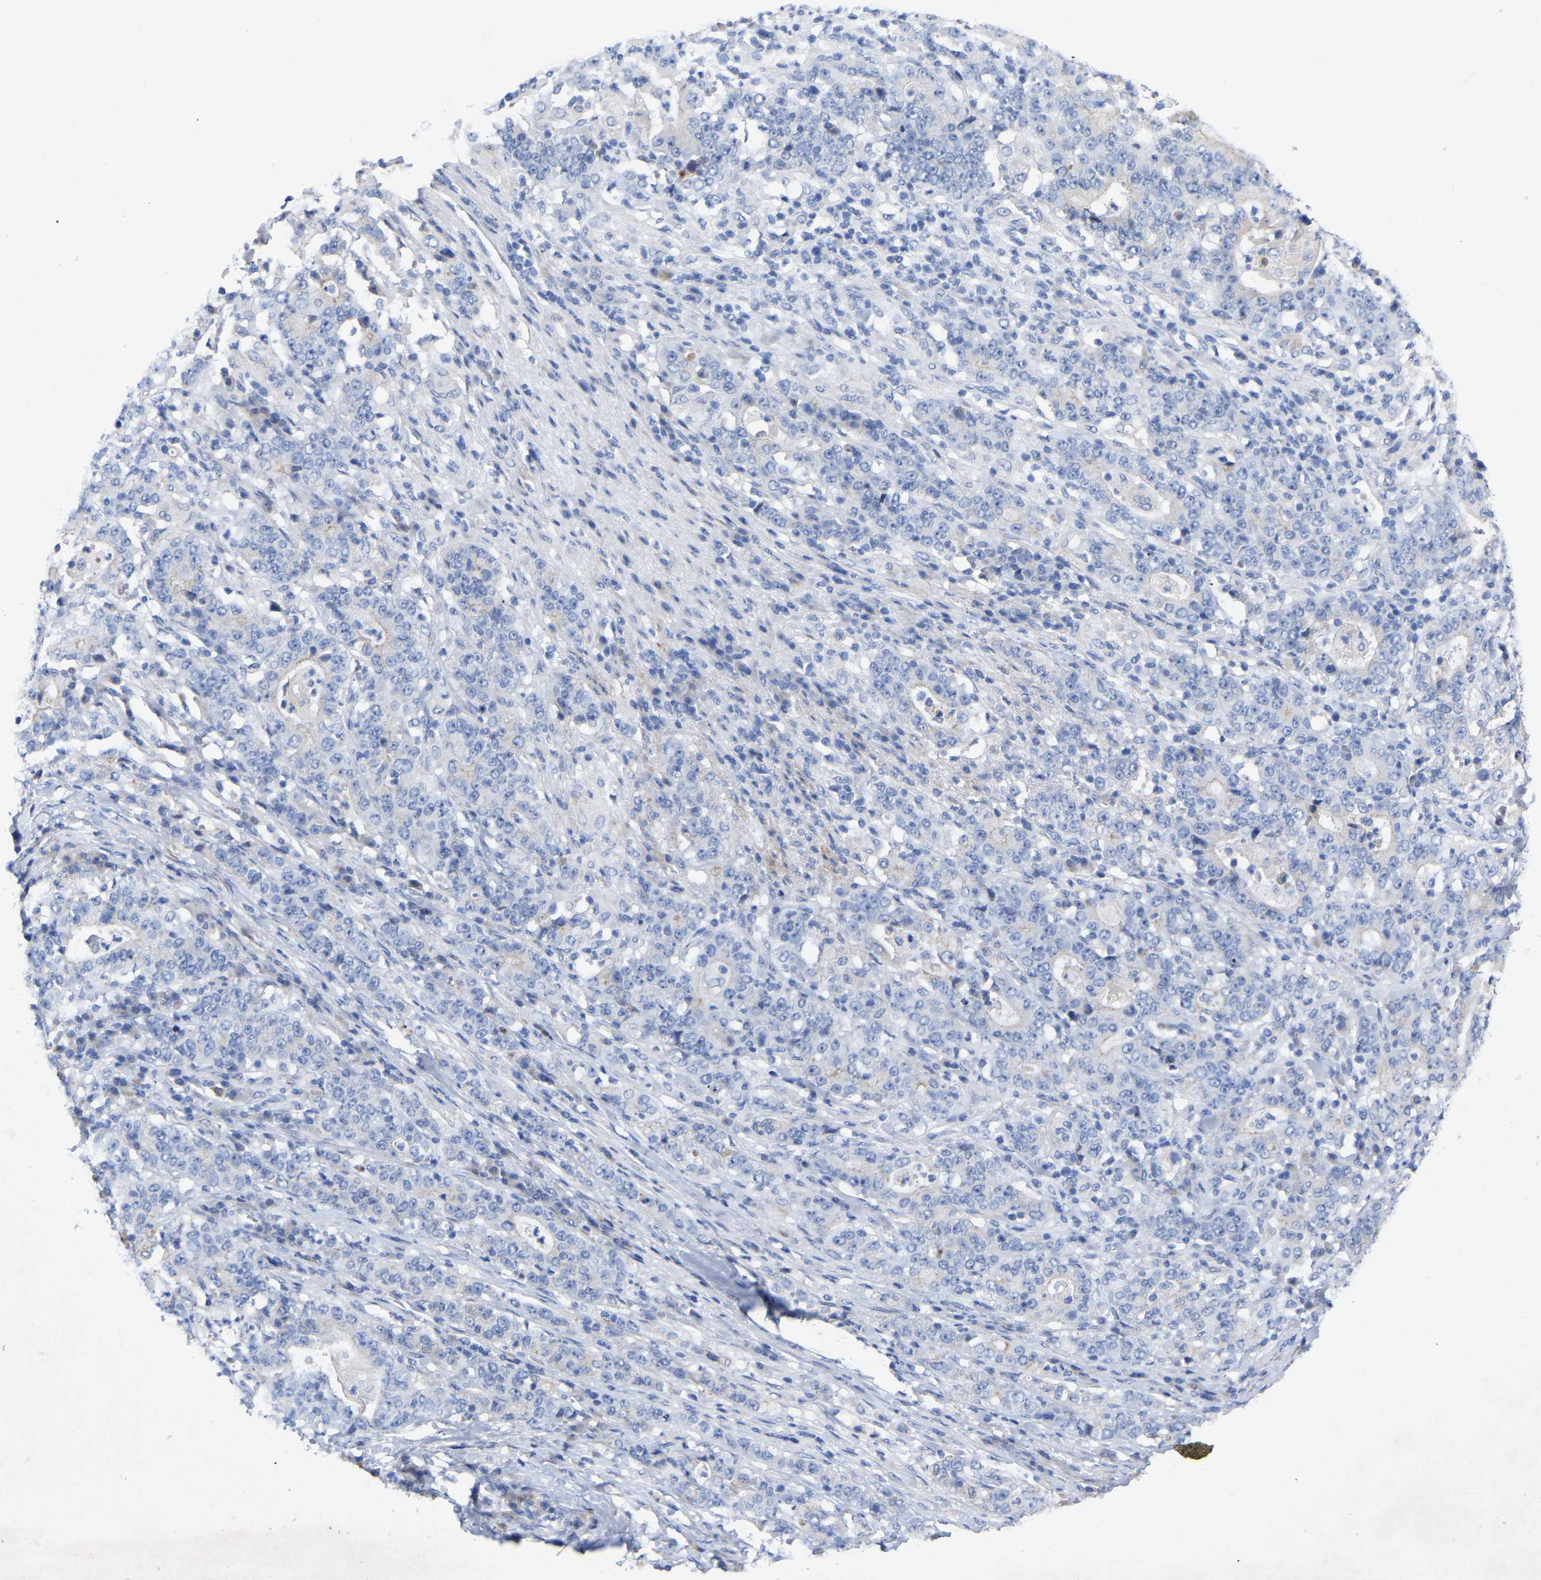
{"staining": {"intensity": "negative", "quantity": "none", "location": "none"}, "tissue": "stomach cancer", "cell_type": "Tumor cells", "image_type": "cancer", "snomed": [{"axis": "morphology", "description": "Normal tissue, NOS"}, {"axis": "morphology", "description": "Adenocarcinoma, NOS"}, {"axis": "topography", "description": "Stomach, upper"}, {"axis": "topography", "description": "Stomach"}], "caption": "Human stomach cancer (adenocarcinoma) stained for a protein using IHC exhibits no staining in tumor cells.", "gene": "STRIP2", "patient": {"sex": "male", "age": 59}}